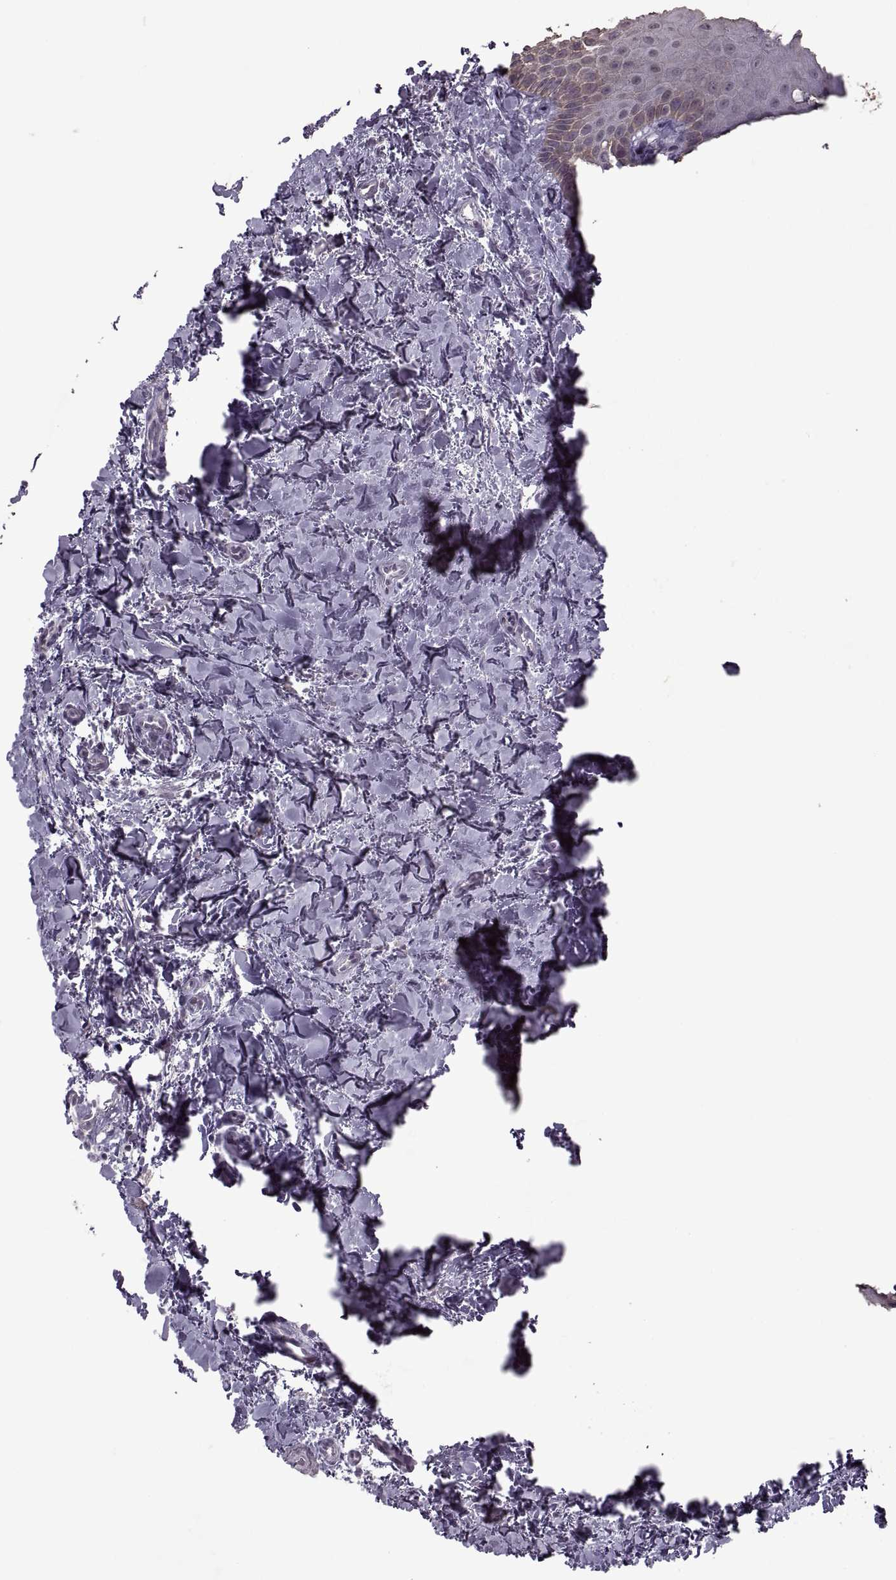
{"staining": {"intensity": "moderate", "quantity": "<25%", "location": "cytoplasmic/membranous"}, "tissue": "oral mucosa", "cell_type": "Squamous epithelial cells", "image_type": "normal", "snomed": [{"axis": "morphology", "description": "Normal tissue, NOS"}, {"axis": "topography", "description": "Oral tissue"}], "caption": "About <25% of squamous epithelial cells in normal human oral mucosa reveal moderate cytoplasmic/membranous protein expression as visualized by brown immunohistochemical staining.", "gene": "MGAT4D", "patient": {"sex": "female", "age": 43}}